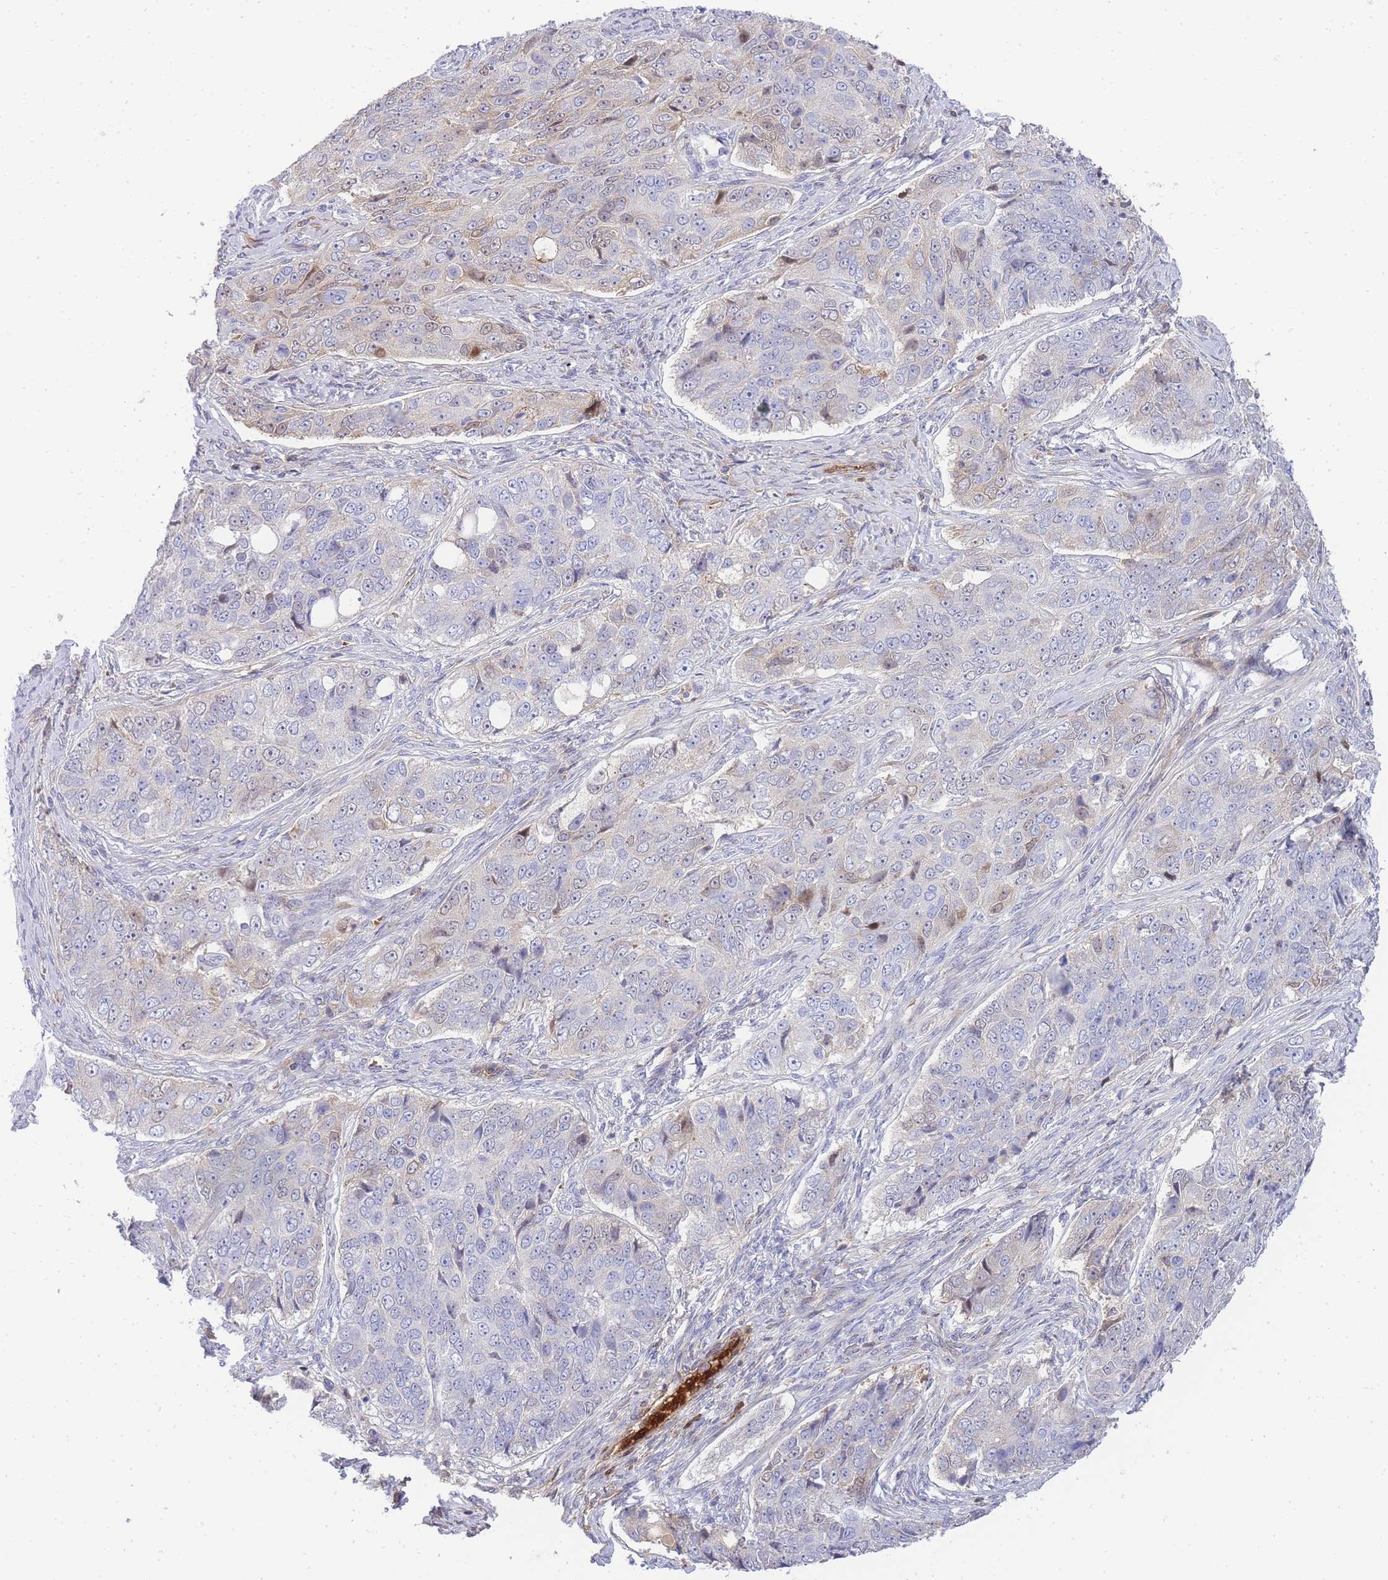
{"staining": {"intensity": "negative", "quantity": "none", "location": "none"}, "tissue": "ovarian cancer", "cell_type": "Tumor cells", "image_type": "cancer", "snomed": [{"axis": "morphology", "description": "Carcinoma, endometroid"}, {"axis": "topography", "description": "Ovary"}], "caption": "This photomicrograph is of endometroid carcinoma (ovarian) stained with IHC to label a protein in brown with the nuclei are counter-stained blue. There is no staining in tumor cells.", "gene": "FBN3", "patient": {"sex": "female", "age": 51}}